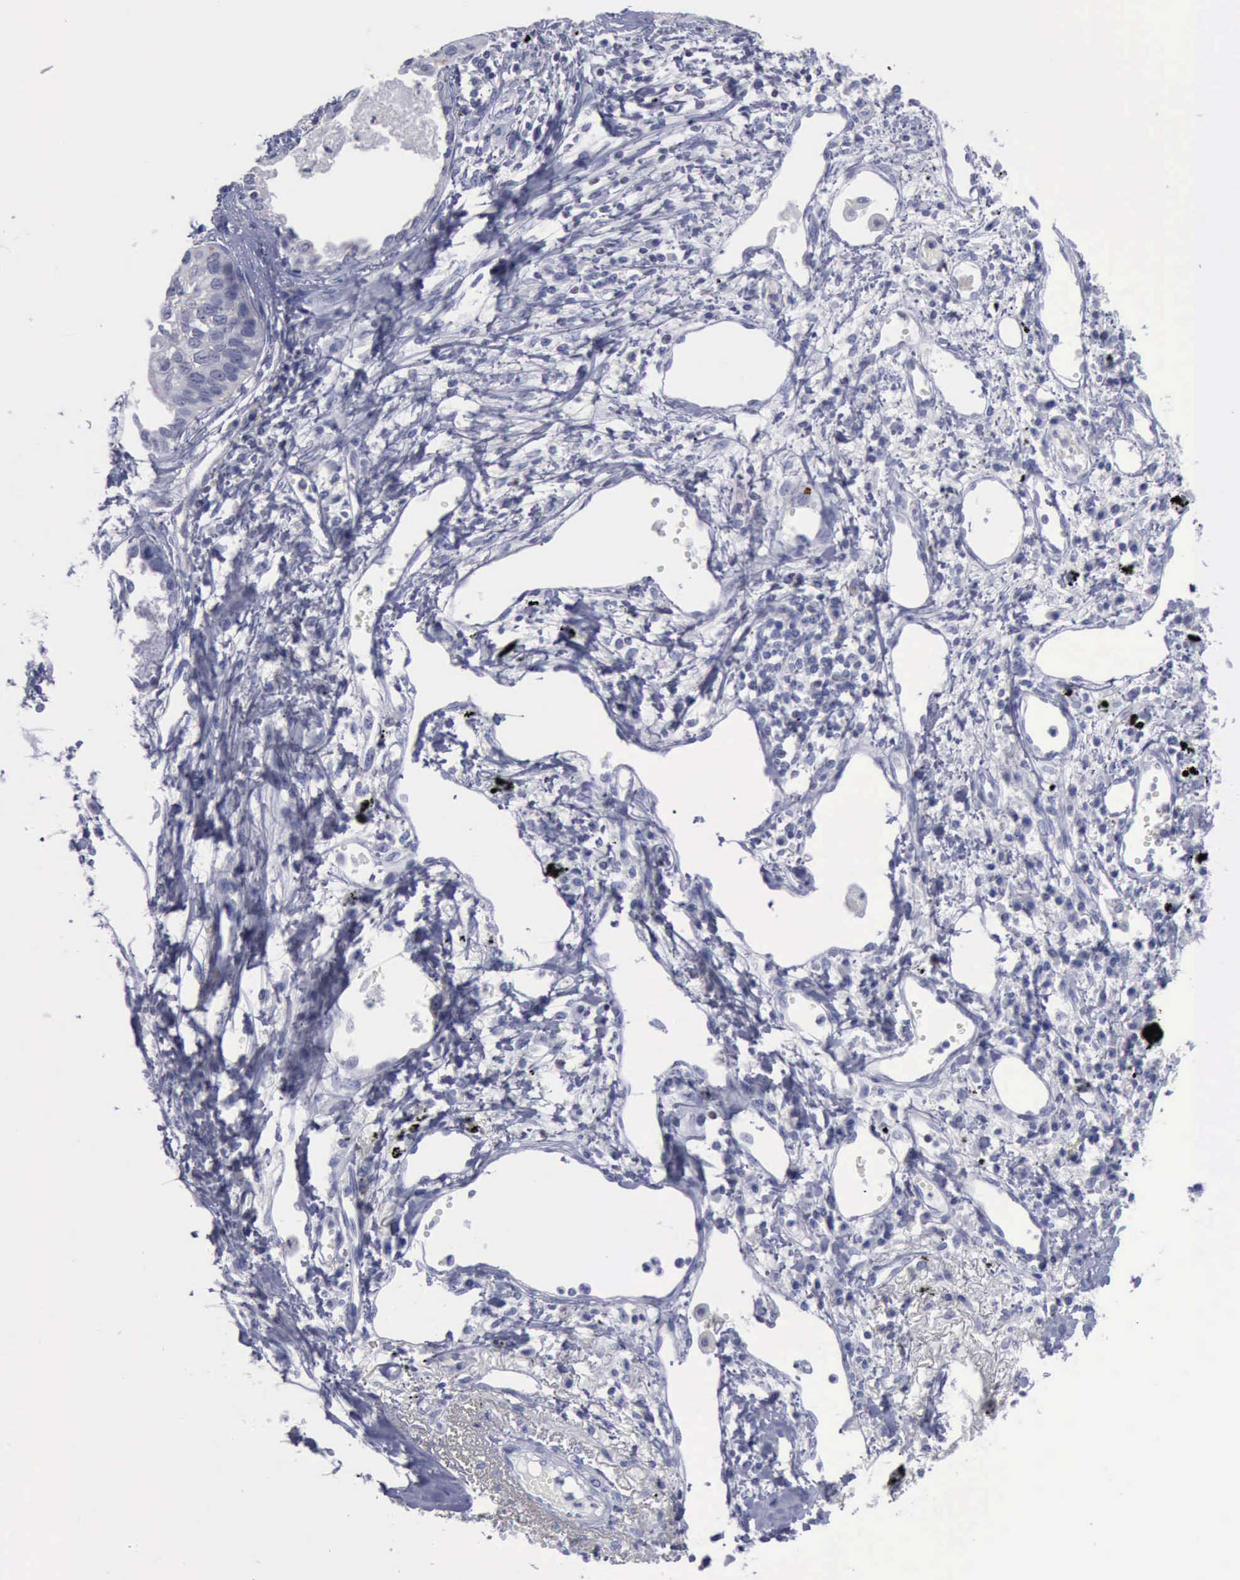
{"staining": {"intensity": "negative", "quantity": "none", "location": "none"}, "tissue": "lung cancer", "cell_type": "Tumor cells", "image_type": "cancer", "snomed": [{"axis": "morphology", "description": "Squamous cell carcinoma, NOS"}, {"axis": "topography", "description": "Lung"}], "caption": "Squamous cell carcinoma (lung) stained for a protein using IHC displays no staining tumor cells.", "gene": "SATB2", "patient": {"sex": "male", "age": 71}}